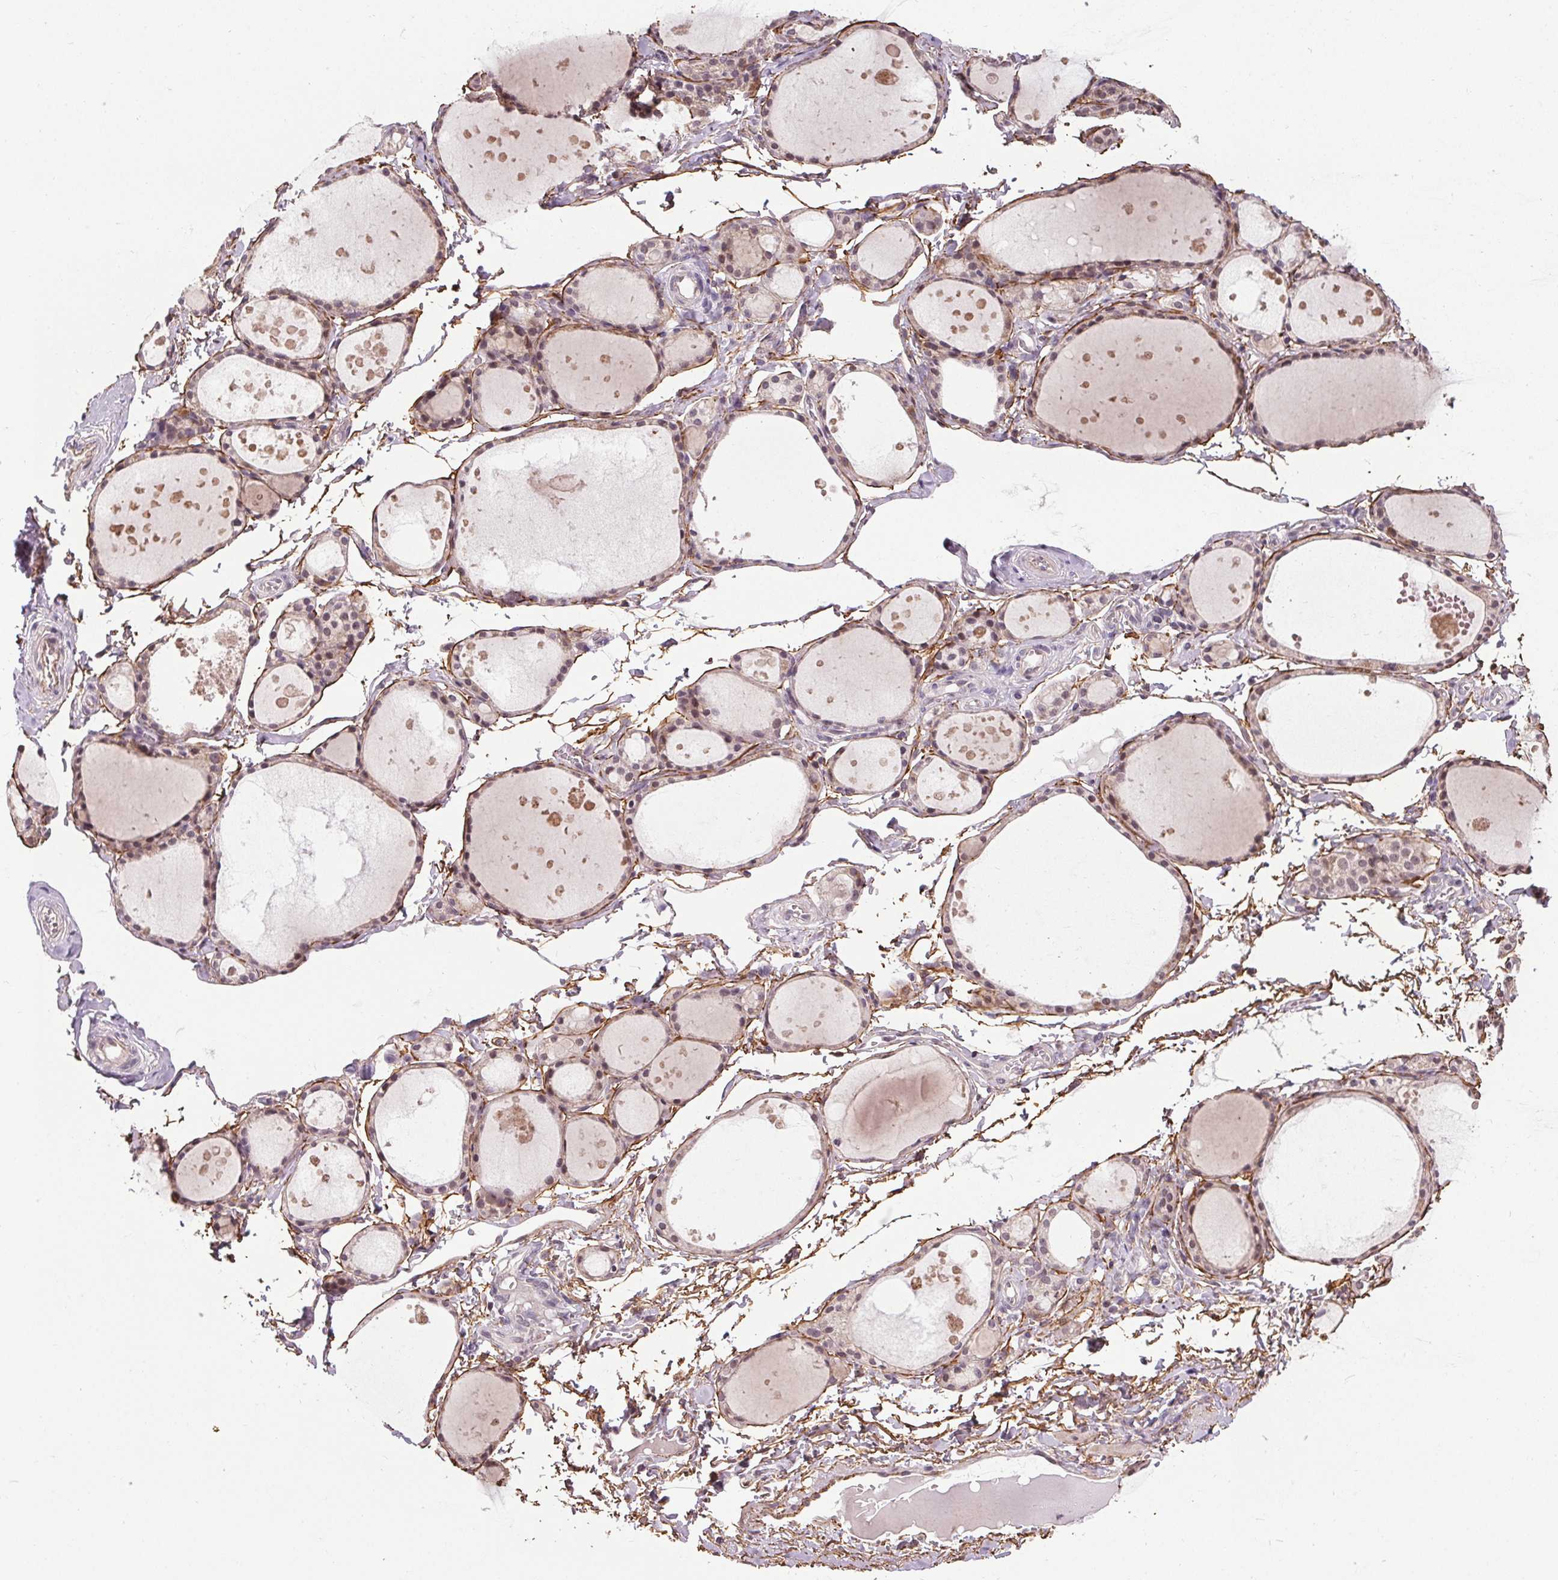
{"staining": {"intensity": "negative", "quantity": "none", "location": "none"}, "tissue": "thyroid gland", "cell_type": "Glandular cells", "image_type": "normal", "snomed": [{"axis": "morphology", "description": "Normal tissue, NOS"}, {"axis": "topography", "description": "Thyroid gland"}], "caption": "This photomicrograph is of unremarkable thyroid gland stained with immunohistochemistry (IHC) to label a protein in brown with the nuclei are counter-stained blue. There is no staining in glandular cells. (Stains: DAB immunohistochemistry (IHC) with hematoxylin counter stain, Microscopy: brightfield microscopy at high magnification).", "gene": "KIAA0232", "patient": {"sex": "male", "age": 68}}